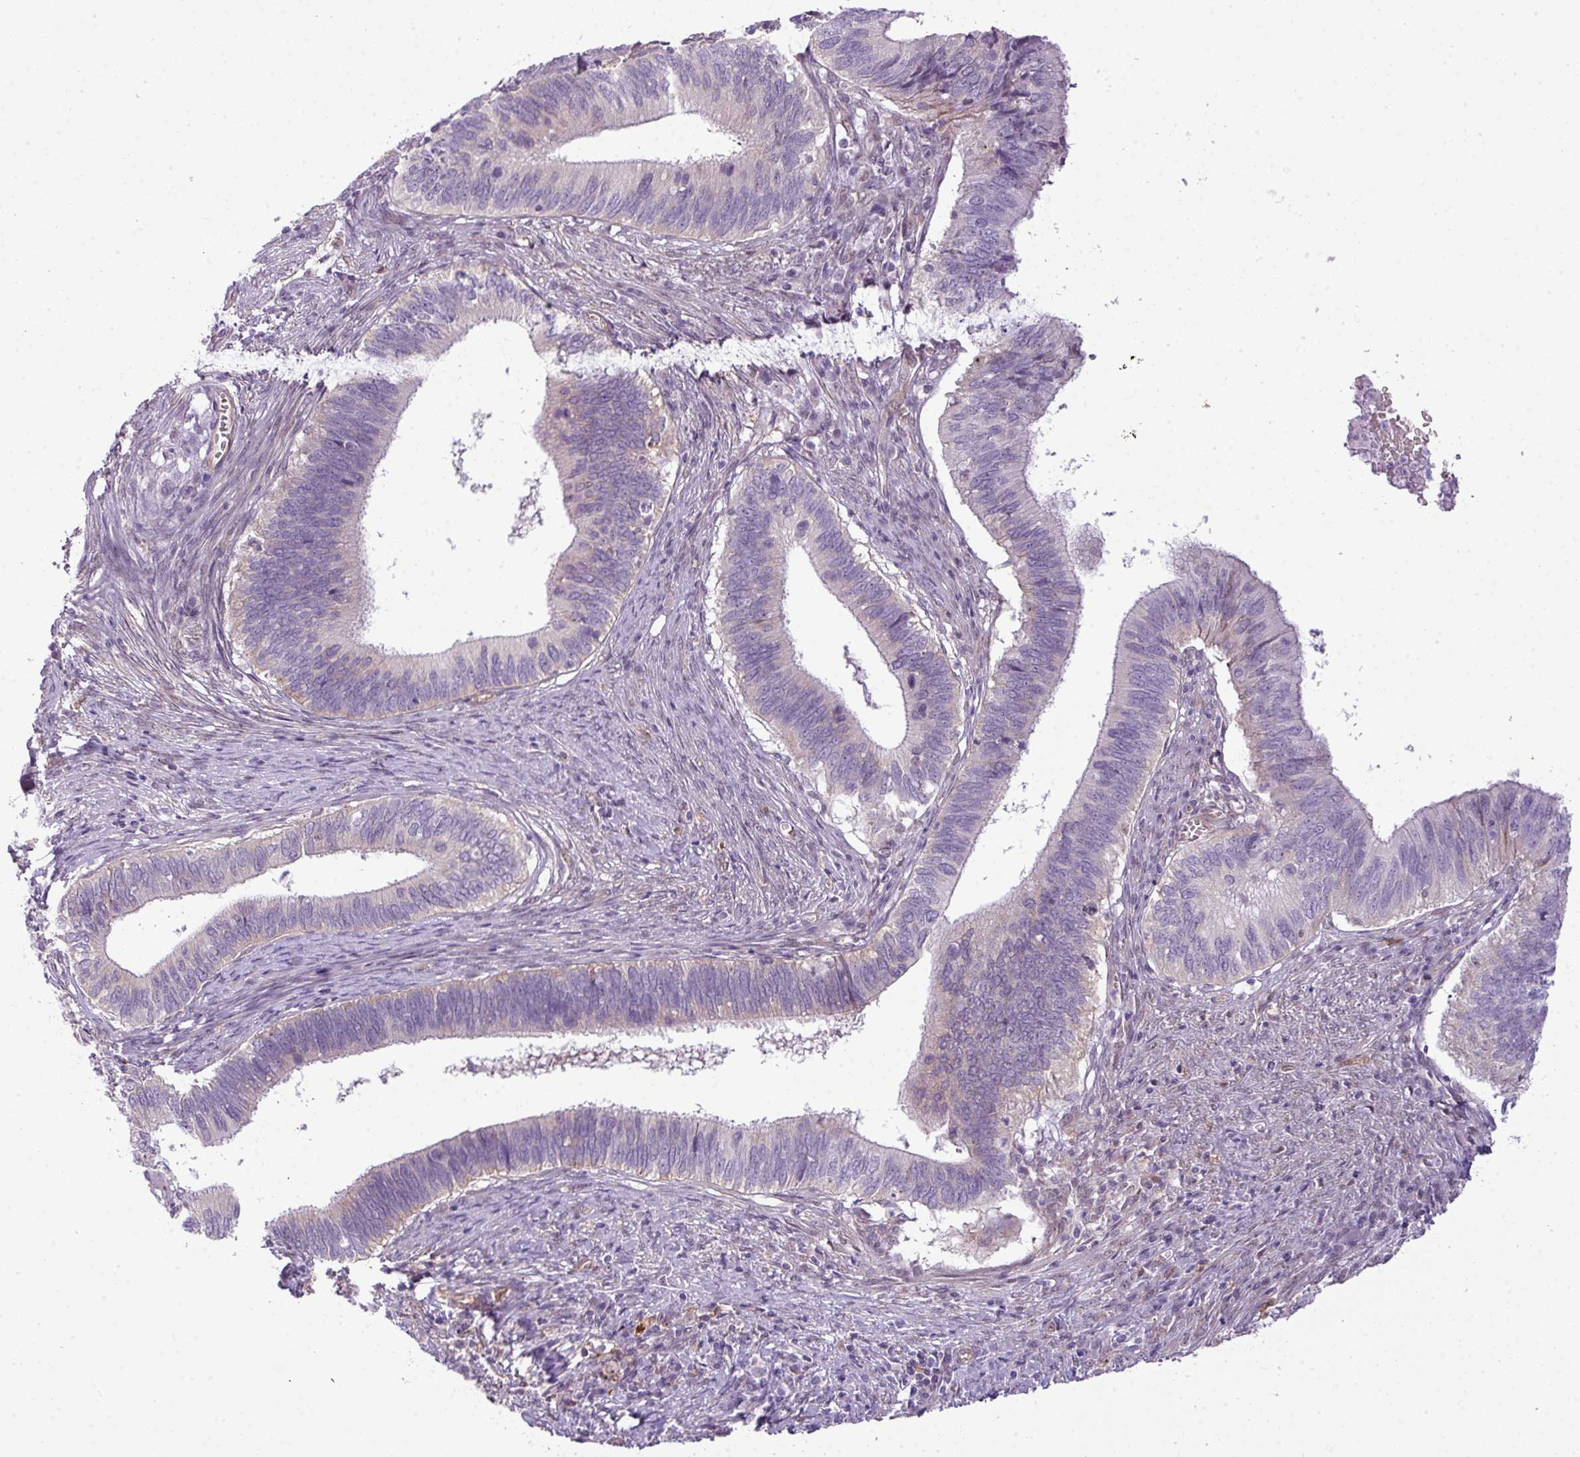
{"staining": {"intensity": "negative", "quantity": "none", "location": "none"}, "tissue": "cervical cancer", "cell_type": "Tumor cells", "image_type": "cancer", "snomed": [{"axis": "morphology", "description": "Adenocarcinoma, NOS"}, {"axis": "topography", "description": "Cervix"}], "caption": "There is no significant staining in tumor cells of cervical cancer.", "gene": "MAK16", "patient": {"sex": "female", "age": 42}}